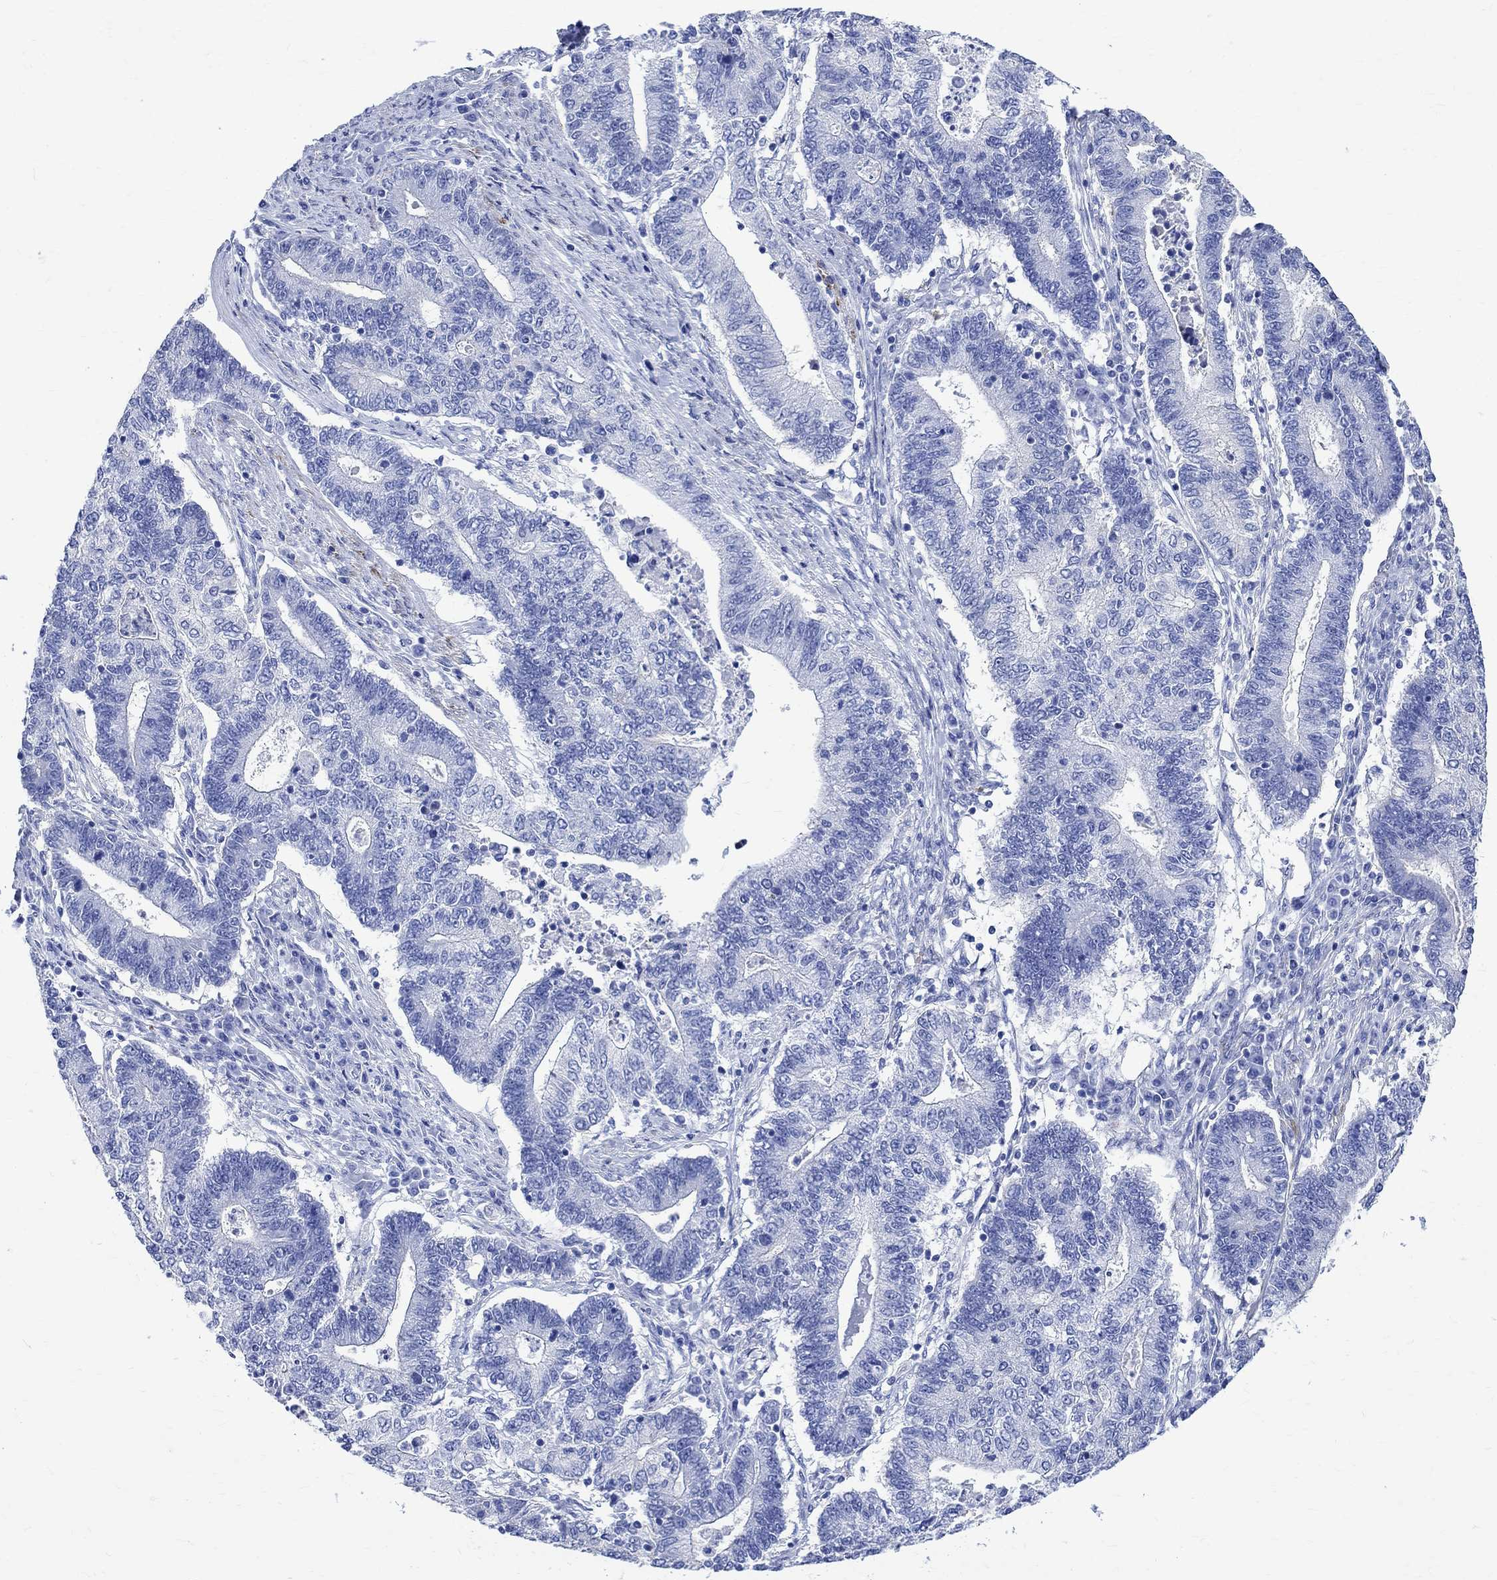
{"staining": {"intensity": "negative", "quantity": "none", "location": "none"}, "tissue": "endometrial cancer", "cell_type": "Tumor cells", "image_type": "cancer", "snomed": [{"axis": "morphology", "description": "Adenocarcinoma, NOS"}, {"axis": "topography", "description": "Uterus"}, {"axis": "topography", "description": "Endometrium"}], "caption": "Immunohistochemistry of endometrial adenocarcinoma exhibits no positivity in tumor cells.", "gene": "PARVB", "patient": {"sex": "female", "age": 54}}